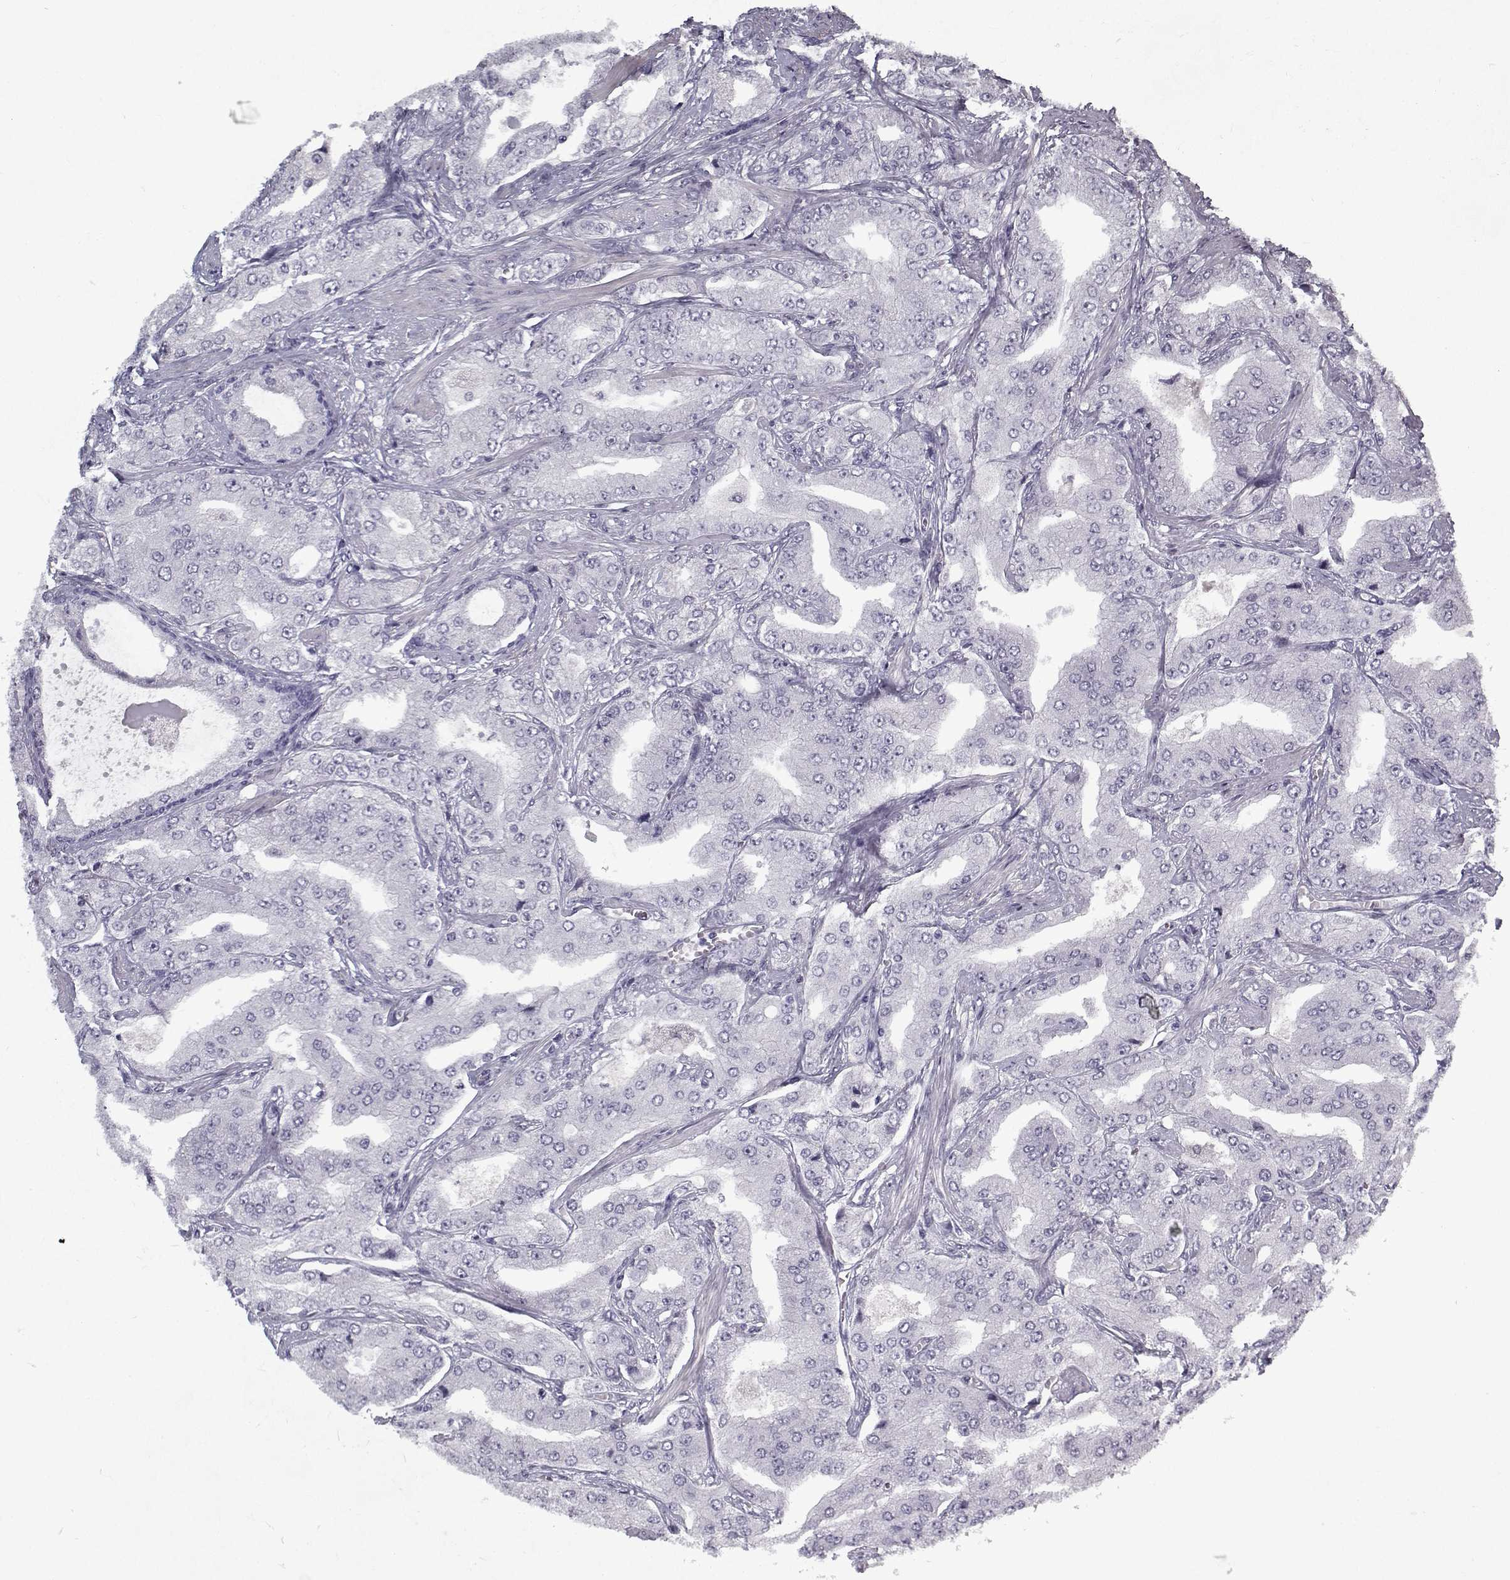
{"staining": {"intensity": "negative", "quantity": "none", "location": "none"}, "tissue": "prostate cancer", "cell_type": "Tumor cells", "image_type": "cancer", "snomed": [{"axis": "morphology", "description": "Adenocarcinoma, Low grade"}, {"axis": "topography", "description": "Prostate"}], "caption": "High magnification brightfield microscopy of prostate cancer stained with DAB (3,3'-diaminobenzidine) (brown) and counterstained with hematoxylin (blue): tumor cells show no significant expression.", "gene": "RNF32", "patient": {"sex": "male", "age": 60}}